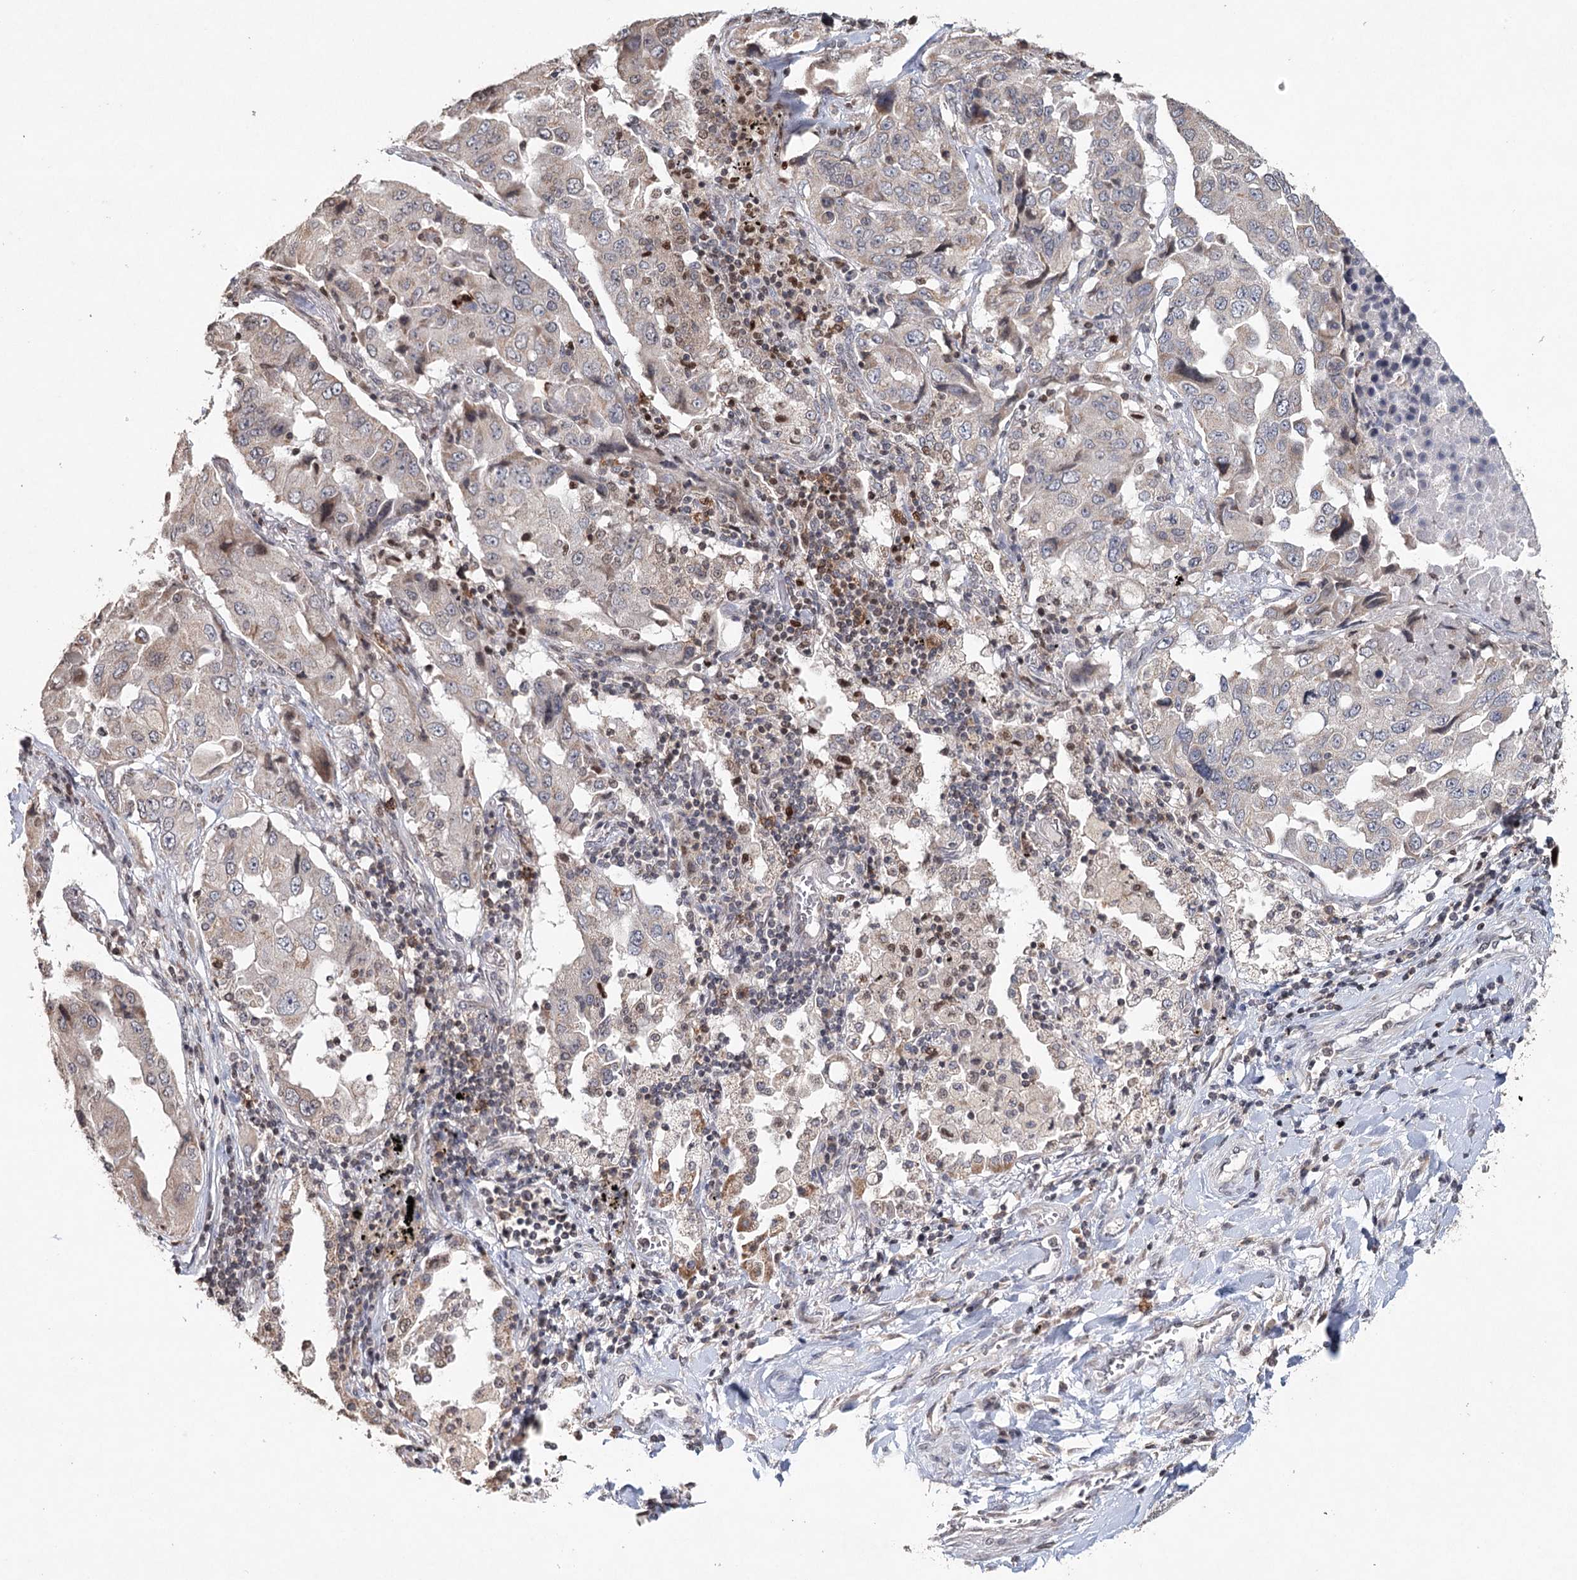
{"staining": {"intensity": "weak", "quantity": "<25%", "location": "cytoplasmic/membranous"}, "tissue": "lung cancer", "cell_type": "Tumor cells", "image_type": "cancer", "snomed": [{"axis": "morphology", "description": "Adenocarcinoma, NOS"}, {"axis": "topography", "description": "Lung"}], "caption": "The micrograph displays no staining of tumor cells in lung adenocarcinoma.", "gene": "ICOS", "patient": {"sex": "female", "age": 65}}